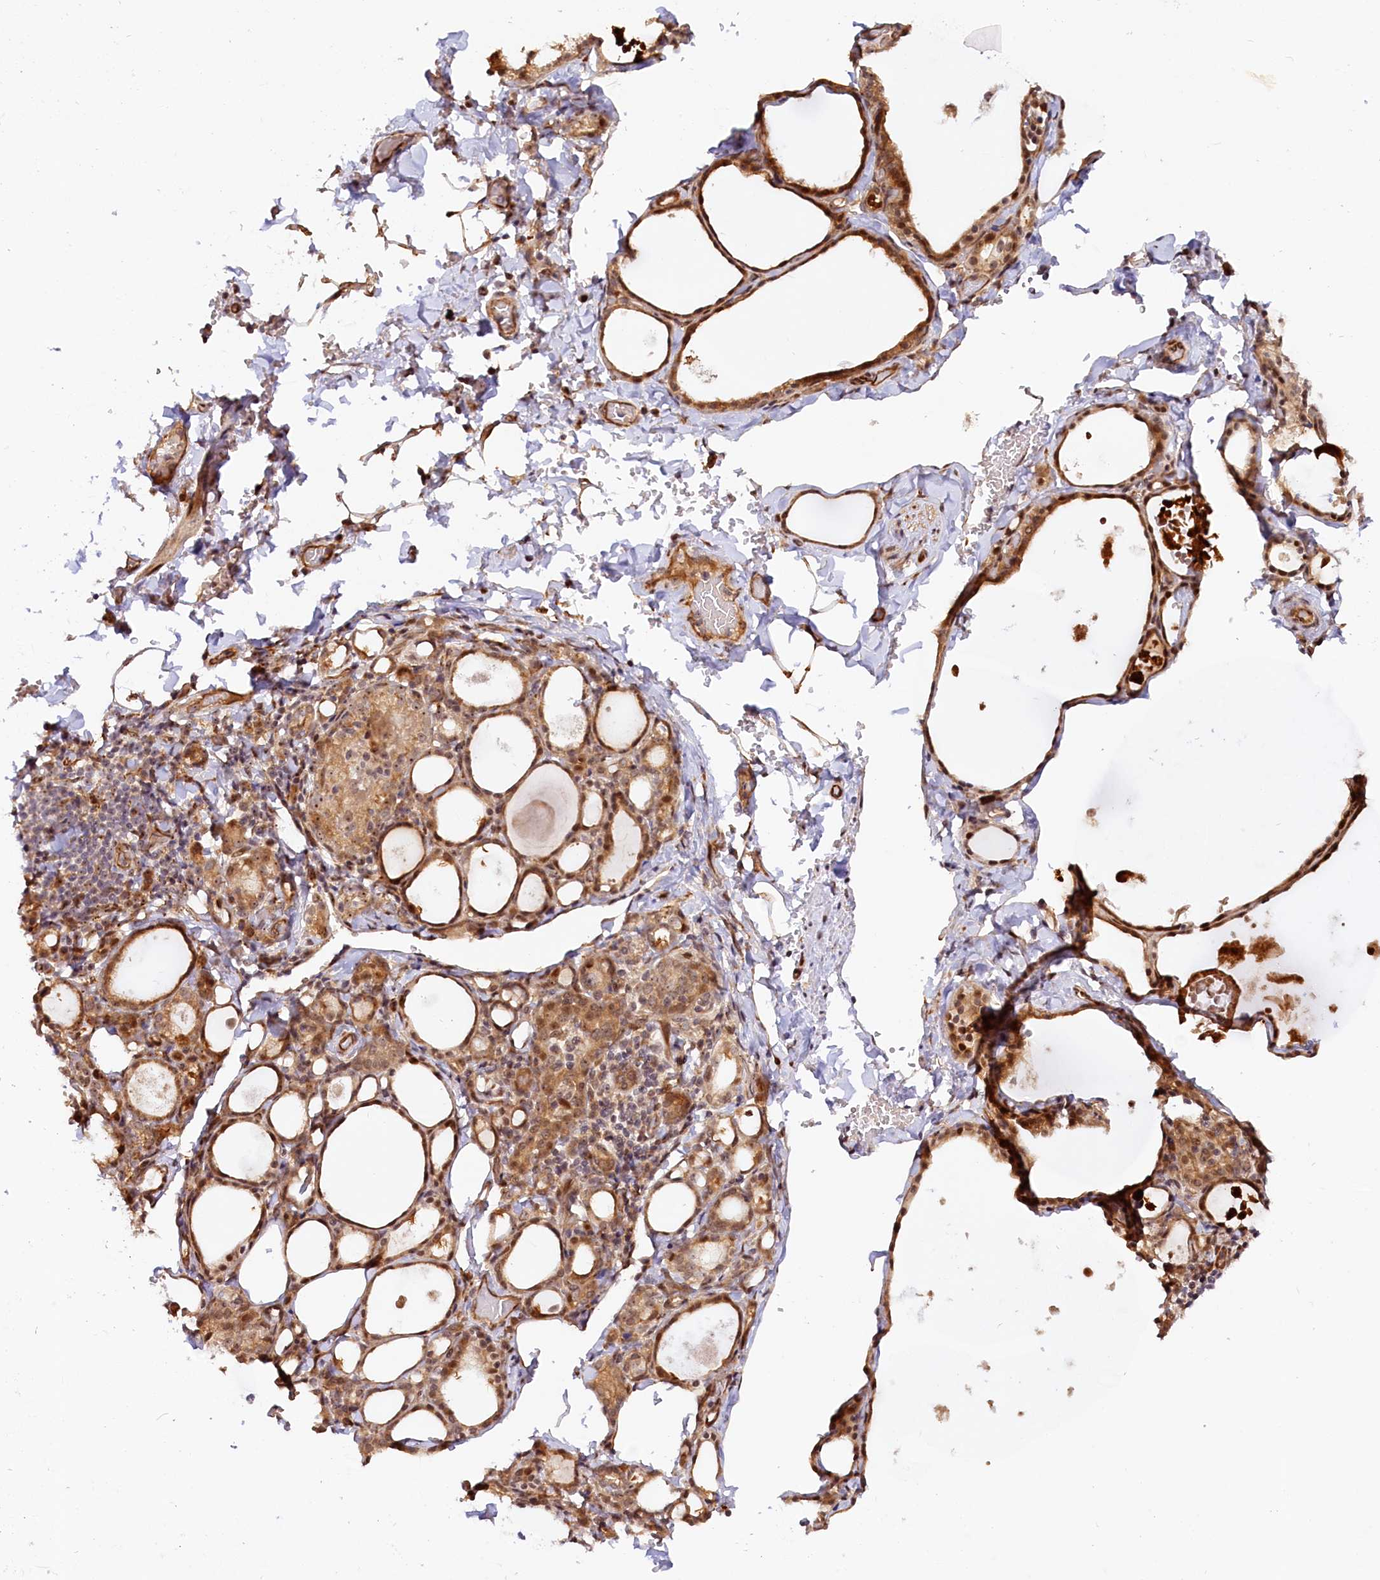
{"staining": {"intensity": "moderate", "quantity": ">75%", "location": "cytoplasmic/membranous,nuclear"}, "tissue": "thyroid gland", "cell_type": "Glandular cells", "image_type": "normal", "snomed": [{"axis": "morphology", "description": "Normal tissue, NOS"}, {"axis": "topography", "description": "Thyroid gland"}], "caption": "High-magnification brightfield microscopy of unremarkable thyroid gland stained with DAB (brown) and counterstained with hematoxylin (blue). glandular cells exhibit moderate cytoplasmic/membranous,nuclear staining is seen in about>75% of cells.", "gene": "ANKRD24", "patient": {"sex": "male", "age": 56}}